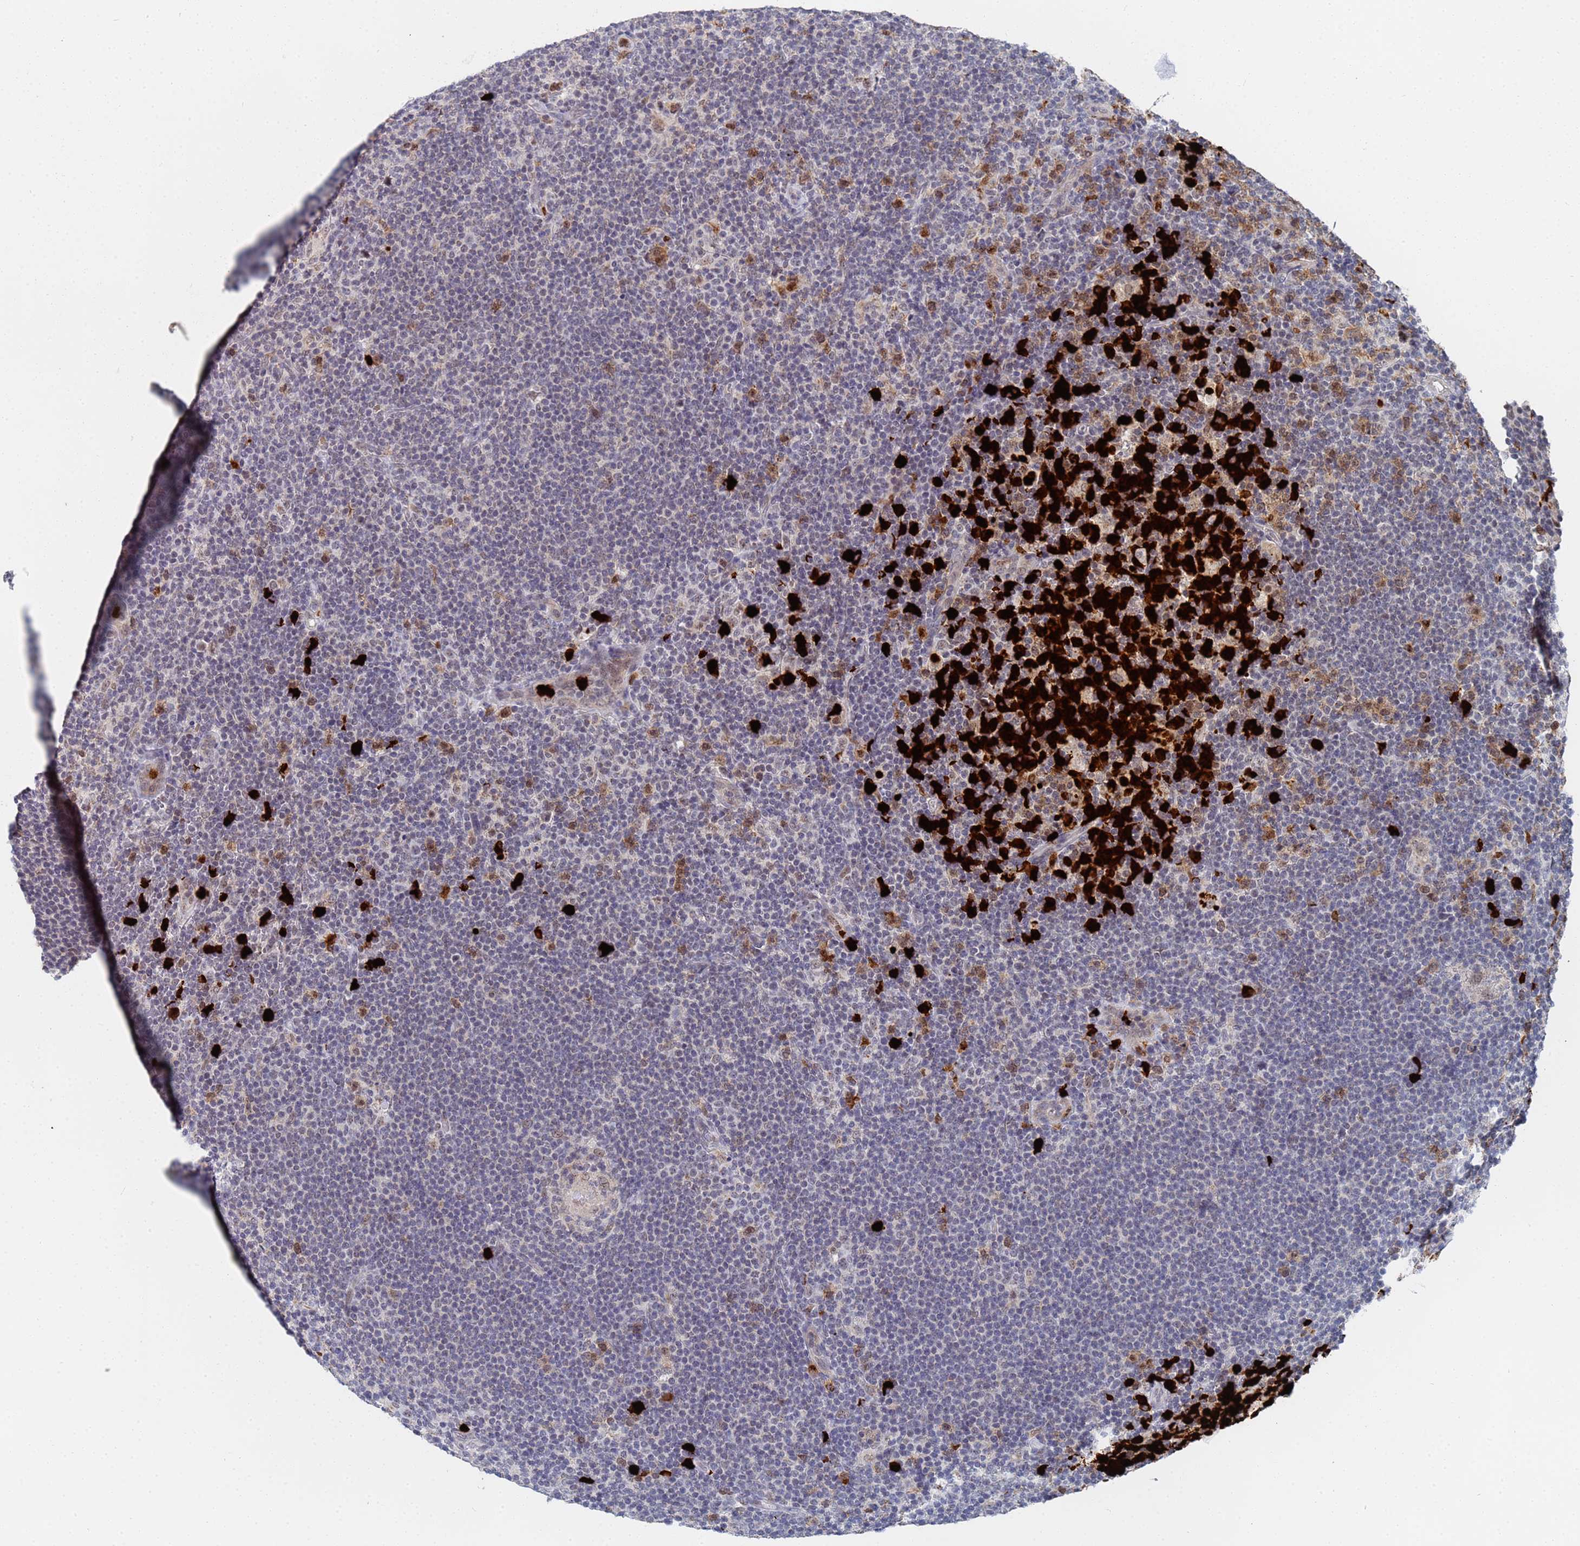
{"staining": {"intensity": "weak", "quantity": ">75%", "location": "cytoplasmic/membranous,nuclear"}, "tissue": "lymphoma", "cell_type": "Tumor cells", "image_type": "cancer", "snomed": [{"axis": "morphology", "description": "Hodgkin's disease, NOS"}, {"axis": "topography", "description": "Lymph node"}], "caption": "Immunohistochemical staining of Hodgkin's disease exhibits weak cytoplasmic/membranous and nuclear protein positivity in about >75% of tumor cells.", "gene": "MTCL1", "patient": {"sex": "female", "age": 57}}